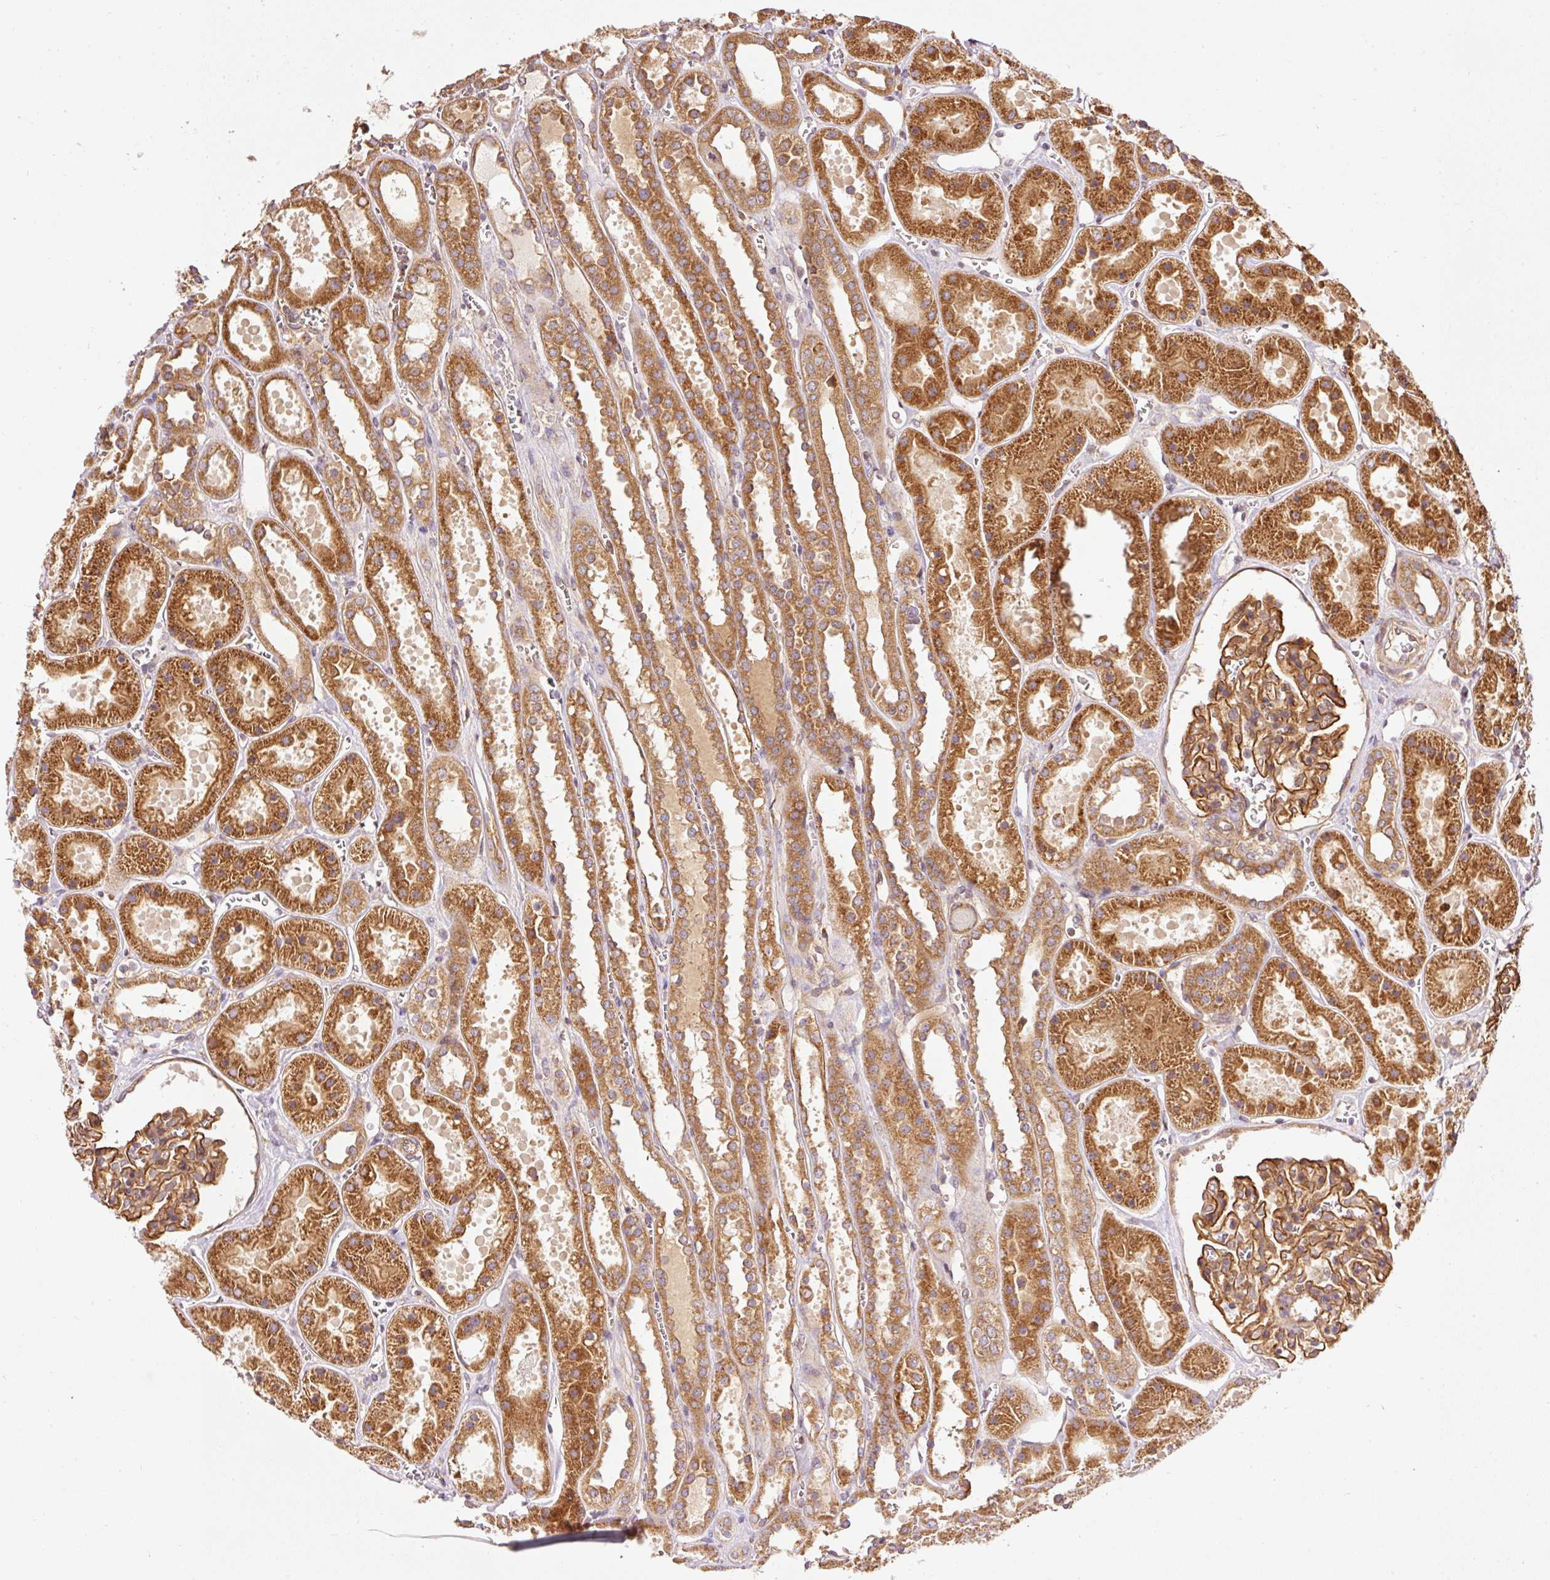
{"staining": {"intensity": "strong", "quantity": ">75%", "location": "cytoplasmic/membranous"}, "tissue": "kidney", "cell_type": "Cells in glomeruli", "image_type": "normal", "snomed": [{"axis": "morphology", "description": "Normal tissue, NOS"}, {"axis": "topography", "description": "Kidney"}], "caption": "Immunohistochemistry (IHC) photomicrograph of unremarkable human kidney stained for a protein (brown), which demonstrates high levels of strong cytoplasmic/membranous positivity in approximately >75% of cells in glomeruli.", "gene": "ADCY4", "patient": {"sex": "female", "age": 41}}